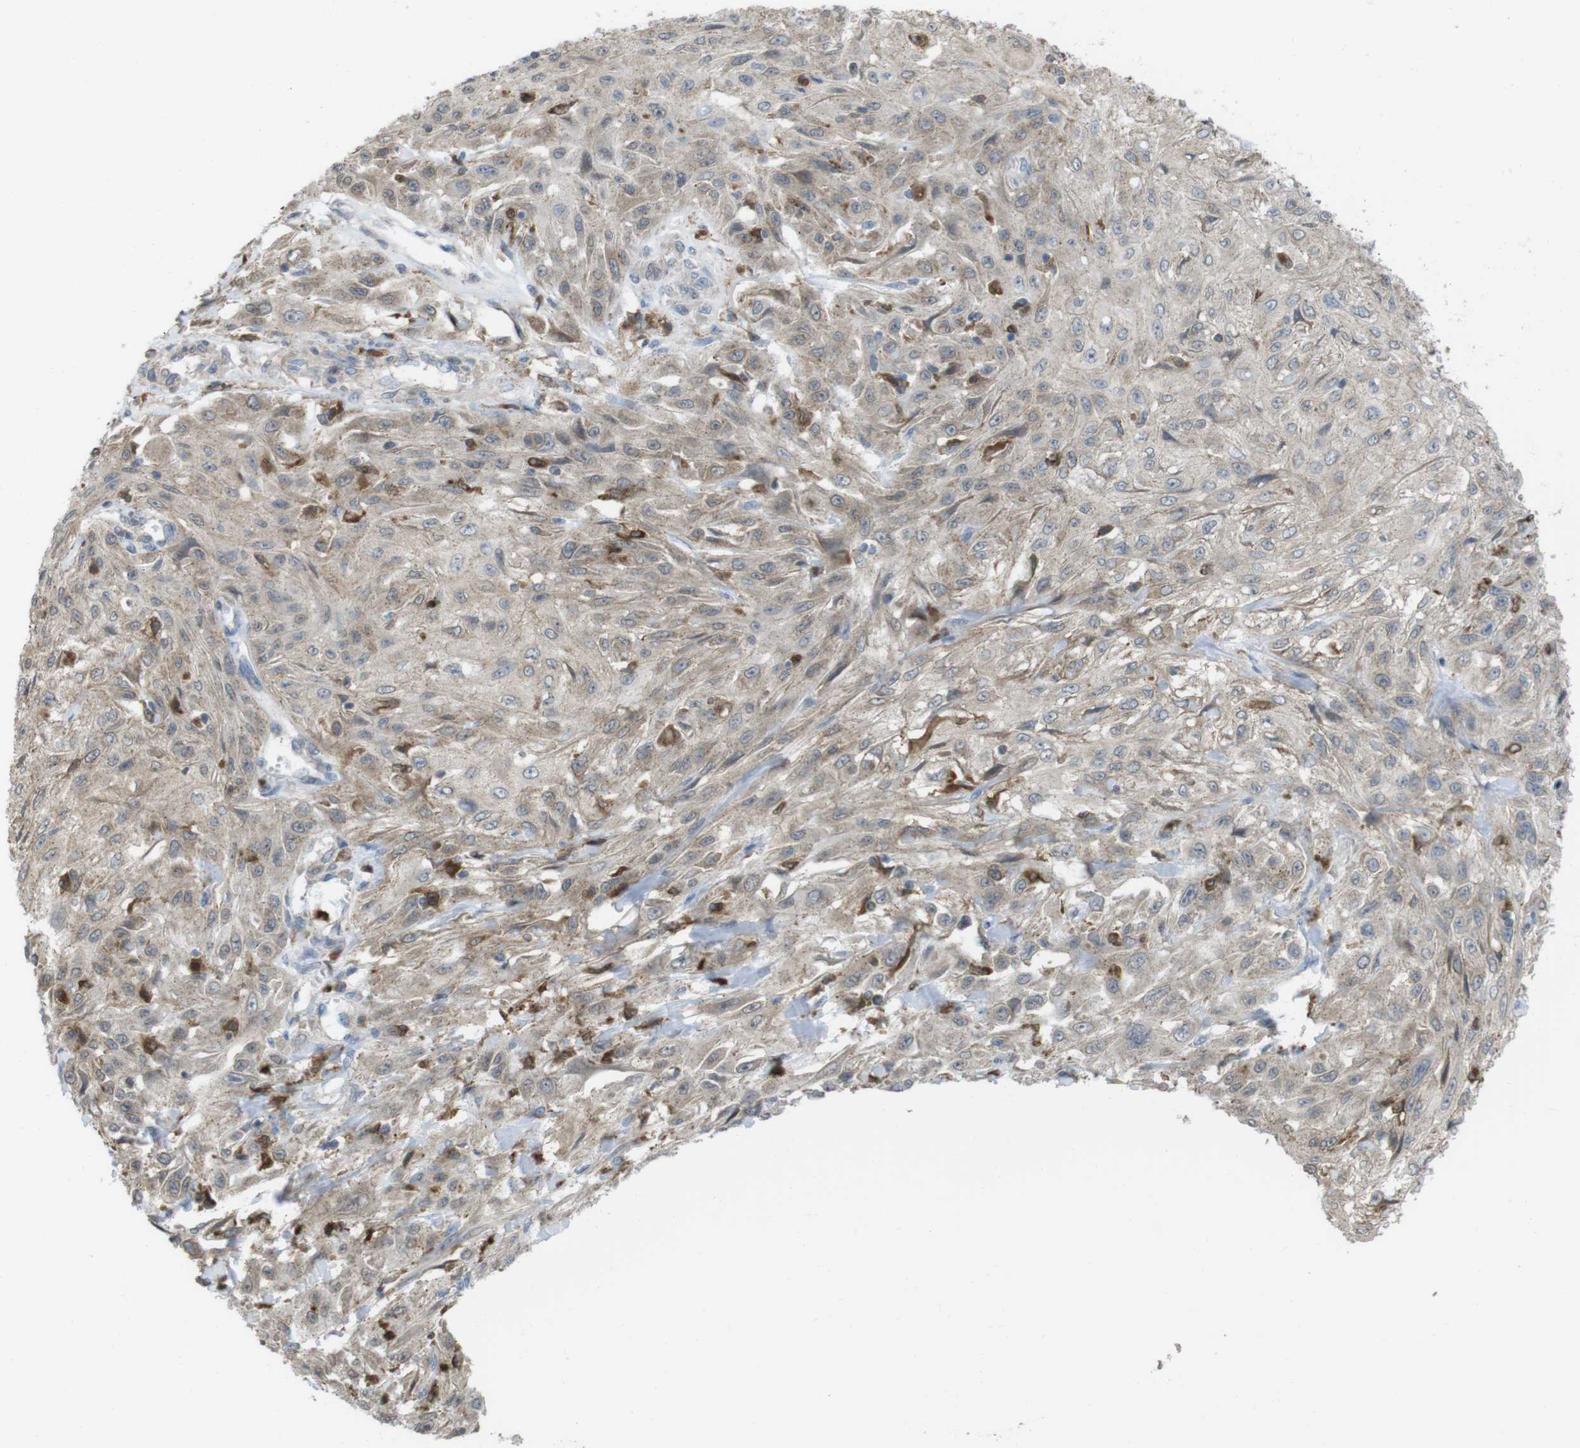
{"staining": {"intensity": "weak", "quantity": ">75%", "location": "cytoplasmic/membranous"}, "tissue": "skin cancer", "cell_type": "Tumor cells", "image_type": "cancer", "snomed": [{"axis": "morphology", "description": "Squamous cell carcinoma, NOS"}, {"axis": "topography", "description": "Skin"}], "caption": "Immunohistochemical staining of skin squamous cell carcinoma exhibits weak cytoplasmic/membranous protein positivity in approximately >75% of tumor cells.", "gene": "PRKCD", "patient": {"sex": "male", "age": 75}}